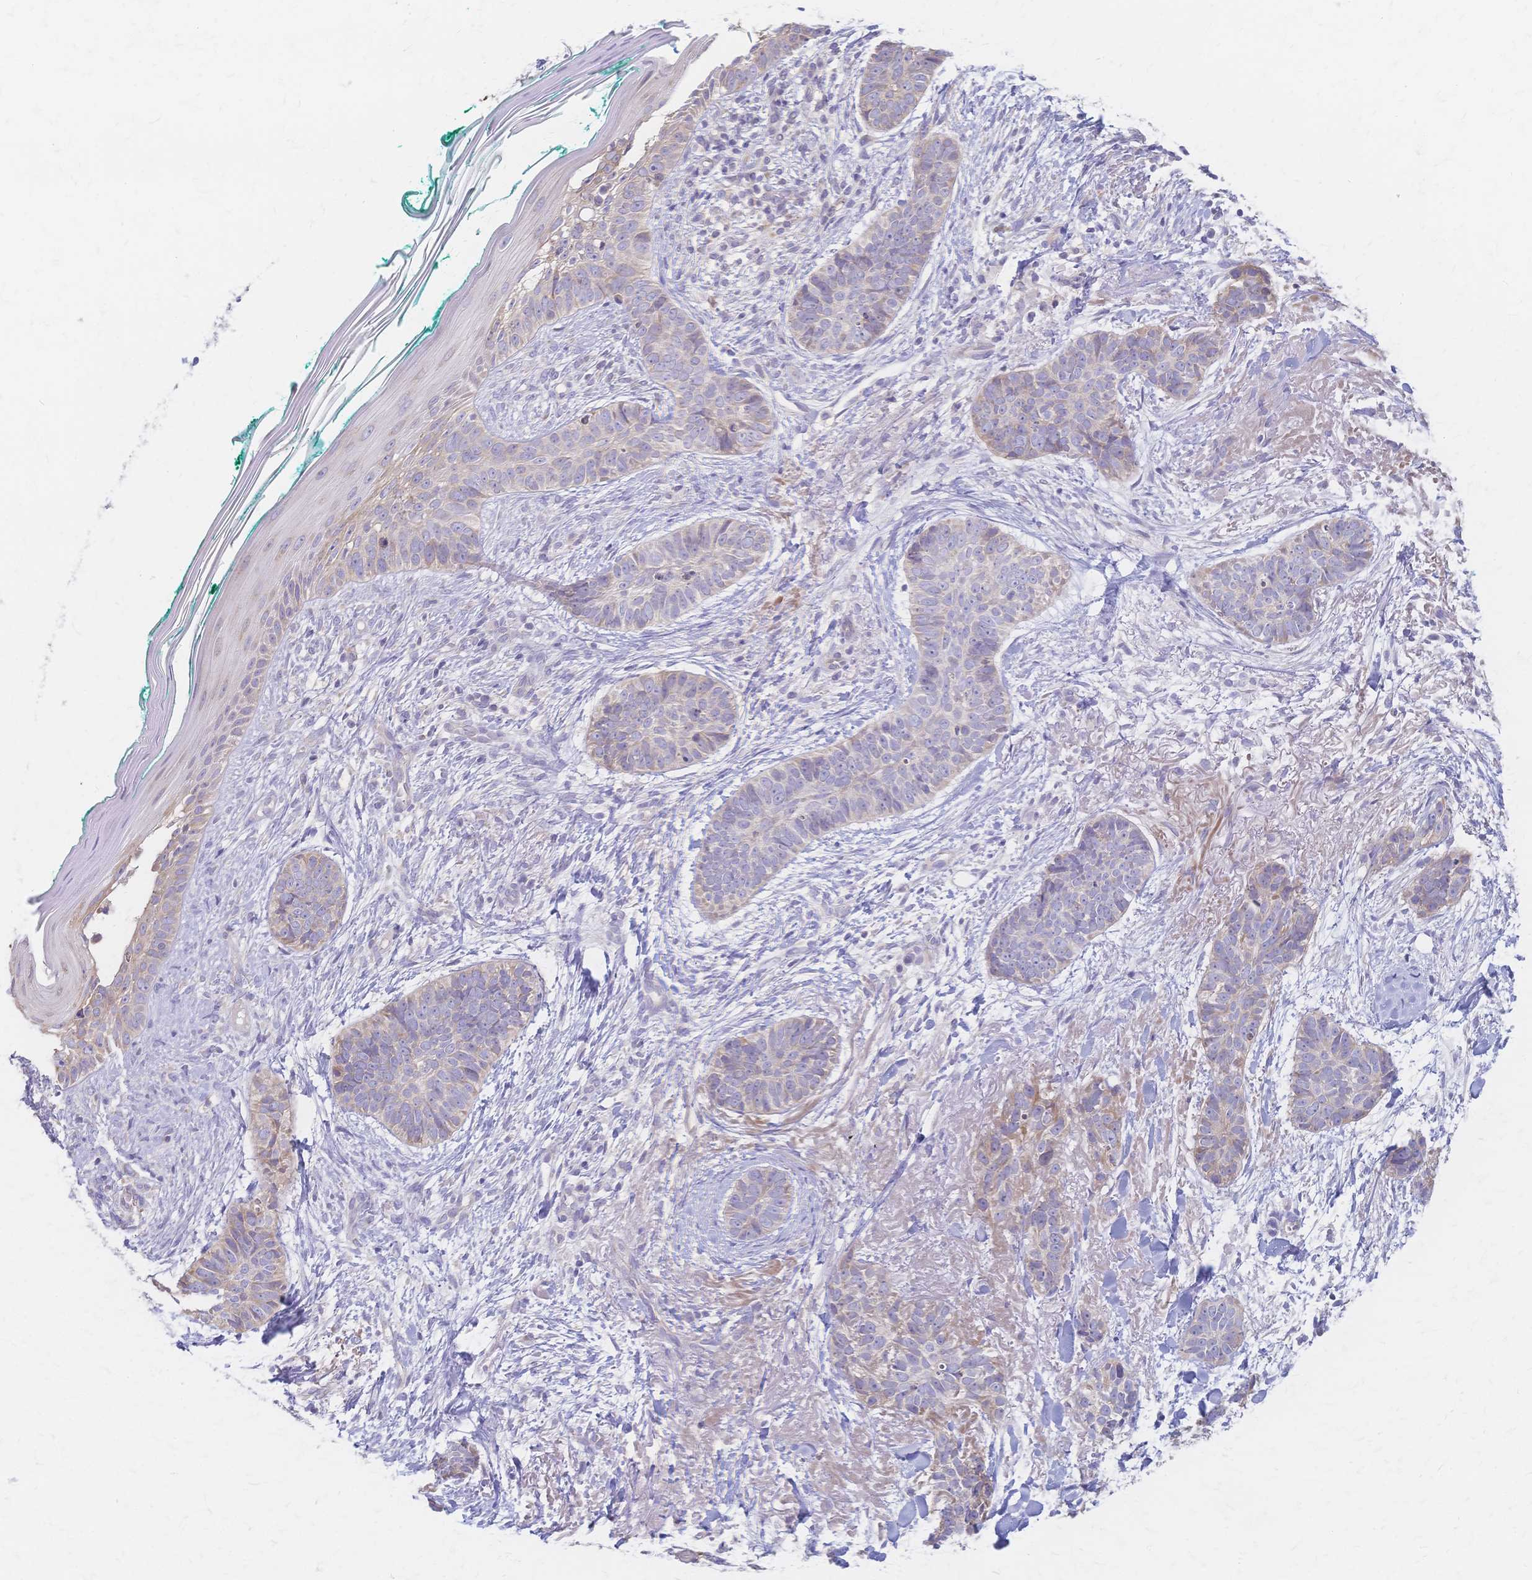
{"staining": {"intensity": "weak", "quantity": "<25%", "location": "cytoplasmic/membranous"}, "tissue": "skin cancer", "cell_type": "Tumor cells", "image_type": "cancer", "snomed": [{"axis": "morphology", "description": "Basal cell carcinoma"}, {"axis": "topography", "description": "Skin"}, {"axis": "topography", "description": "Skin of face"}, {"axis": "topography", "description": "Skin of nose"}], "caption": "Basal cell carcinoma (skin) stained for a protein using immunohistochemistry exhibits no positivity tumor cells.", "gene": "CYB5A", "patient": {"sex": "female", "age": 86}}